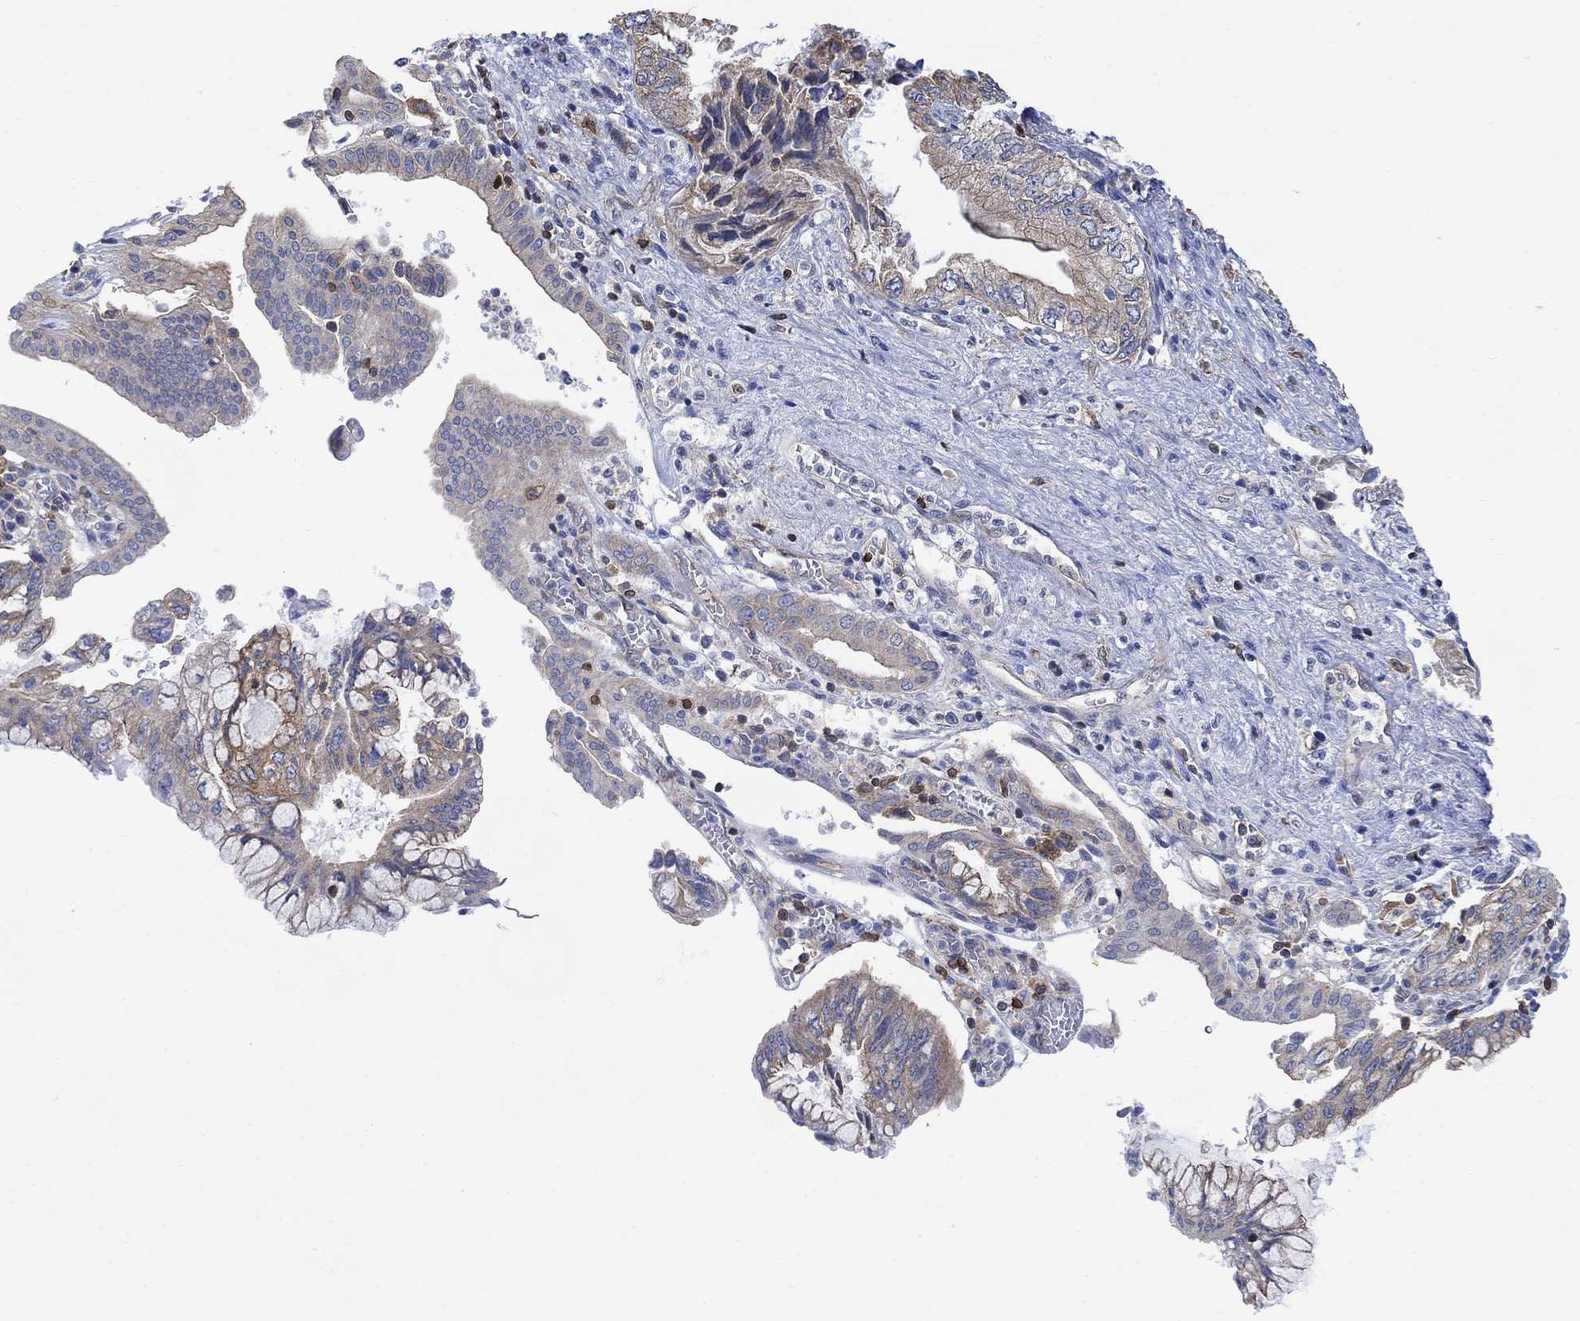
{"staining": {"intensity": "moderate", "quantity": "<25%", "location": "cytoplasmic/membranous"}, "tissue": "pancreatic cancer", "cell_type": "Tumor cells", "image_type": "cancer", "snomed": [{"axis": "morphology", "description": "Adenocarcinoma, NOS"}, {"axis": "topography", "description": "Pancreas"}], "caption": "Immunohistochemical staining of pancreatic cancer displays low levels of moderate cytoplasmic/membranous positivity in about <25% of tumor cells. (IHC, brightfield microscopy, high magnification).", "gene": "GBP5", "patient": {"sex": "female", "age": 73}}